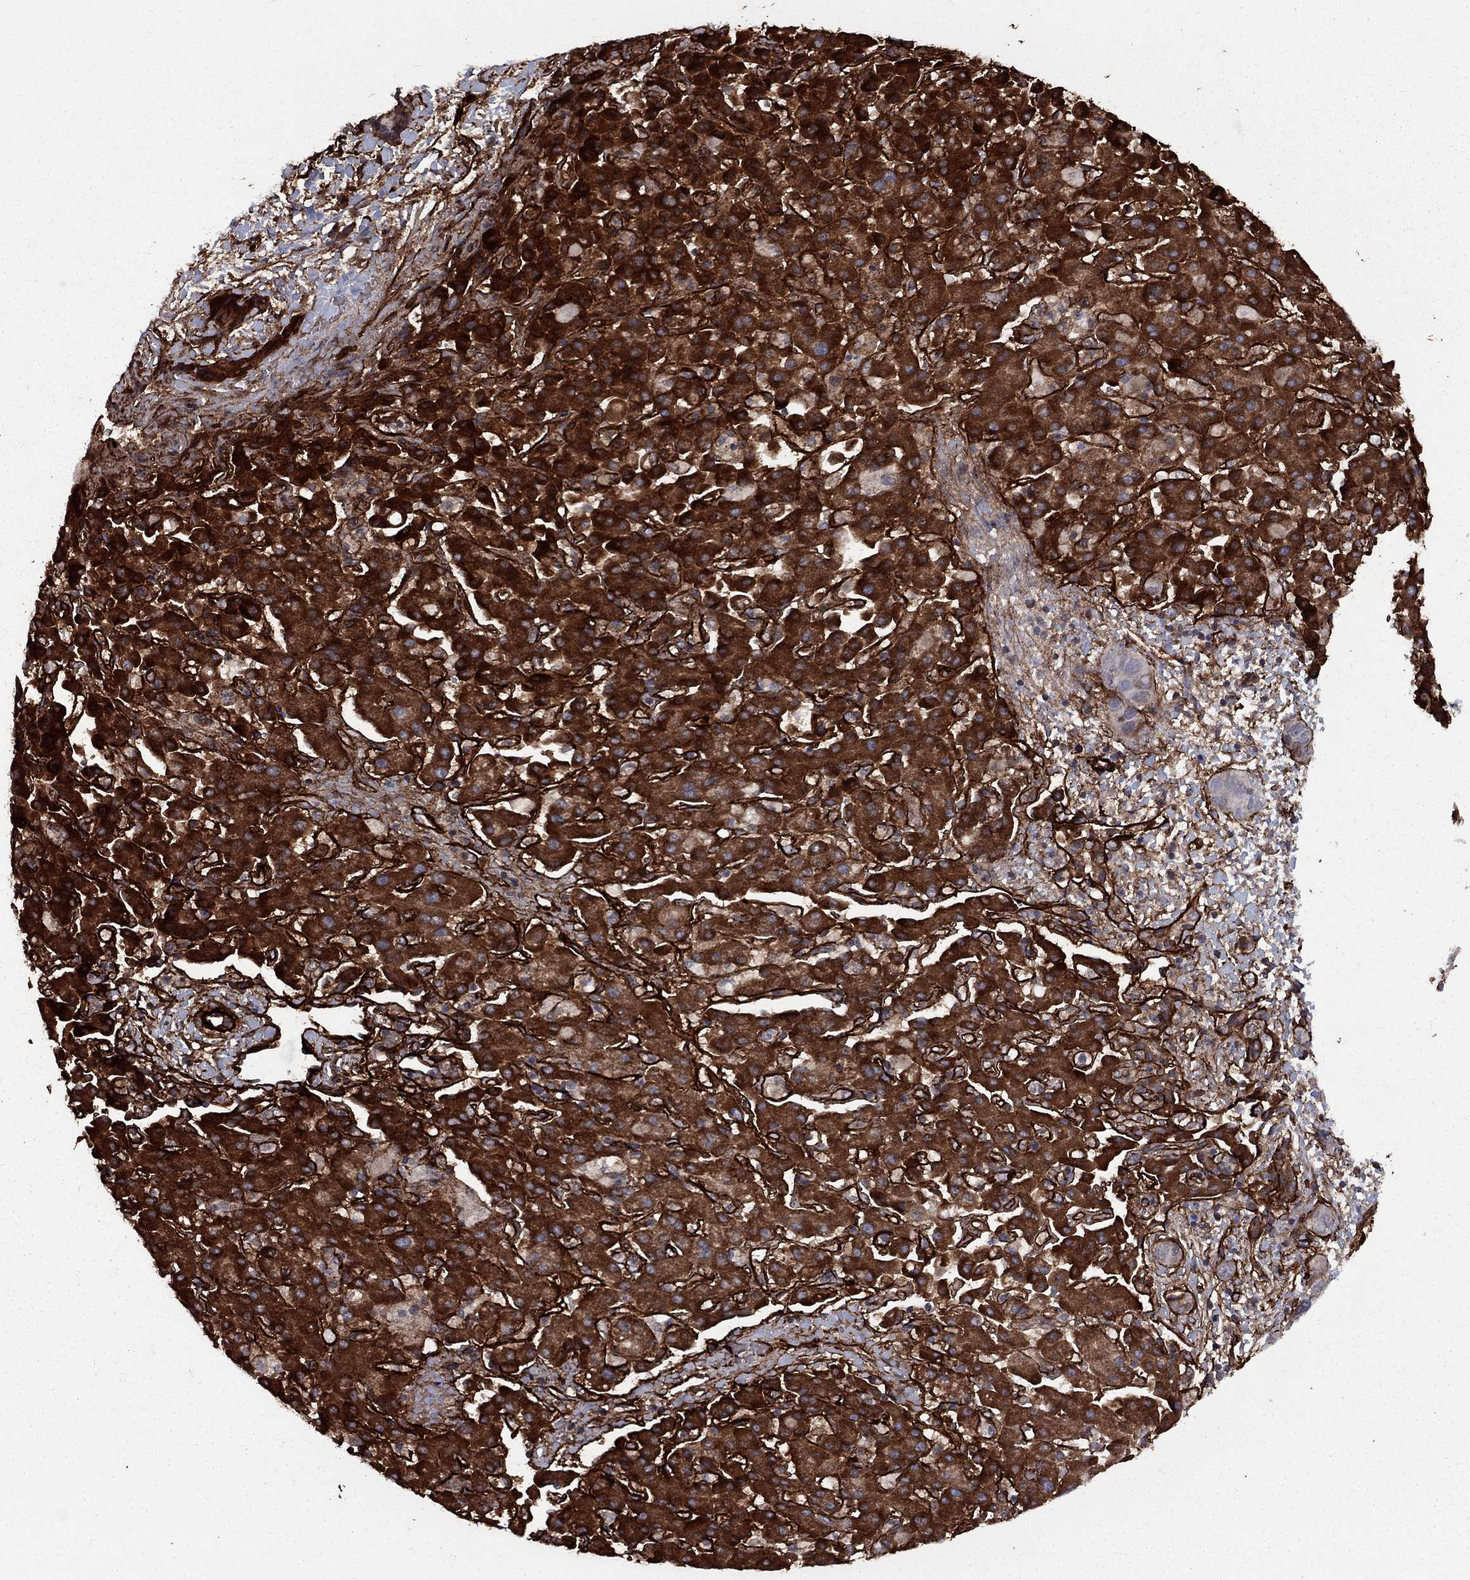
{"staining": {"intensity": "strong", "quantity": ">75%", "location": "cytoplasmic/membranous"}, "tissue": "liver cancer", "cell_type": "Tumor cells", "image_type": "cancer", "snomed": [{"axis": "morphology", "description": "Cholangiocarcinoma"}, {"axis": "topography", "description": "Liver"}], "caption": "Human cholangiocarcinoma (liver) stained with a protein marker exhibits strong staining in tumor cells.", "gene": "COL18A1", "patient": {"sex": "female", "age": 52}}